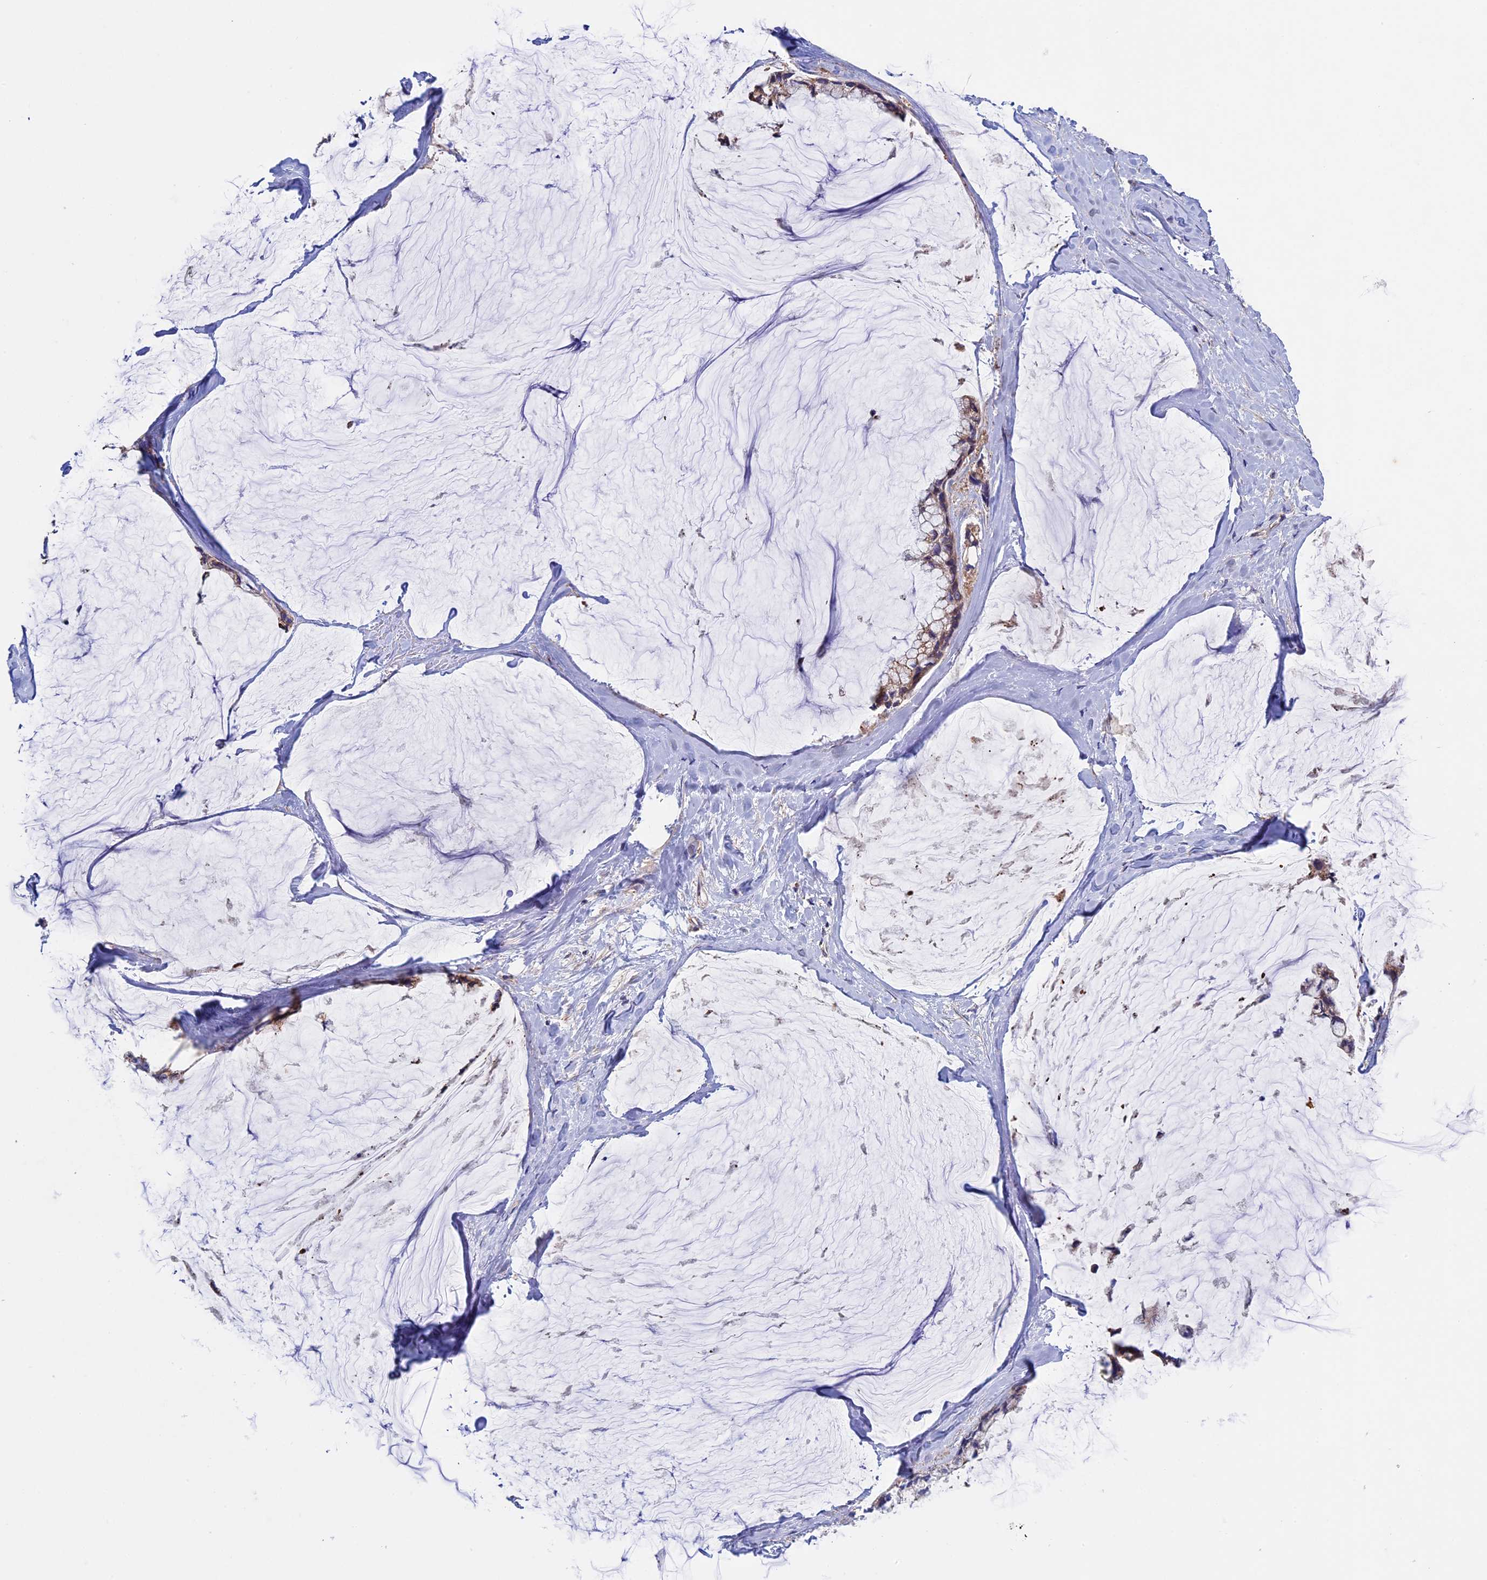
{"staining": {"intensity": "moderate", "quantity": "25%-75%", "location": "cytoplasmic/membranous"}, "tissue": "ovarian cancer", "cell_type": "Tumor cells", "image_type": "cancer", "snomed": [{"axis": "morphology", "description": "Cystadenocarcinoma, mucinous, NOS"}, {"axis": "topography", "description": "Ovary"}], "caption": "Immunohistochemistry (IHC) of ovarian cancer demonstrates medium levels of moderate cytoplasmic/membranous positivity in about 25%-75% of tumor cells.", "gene": "RNF17", "patient": {"sex": "female", "age": 39}}